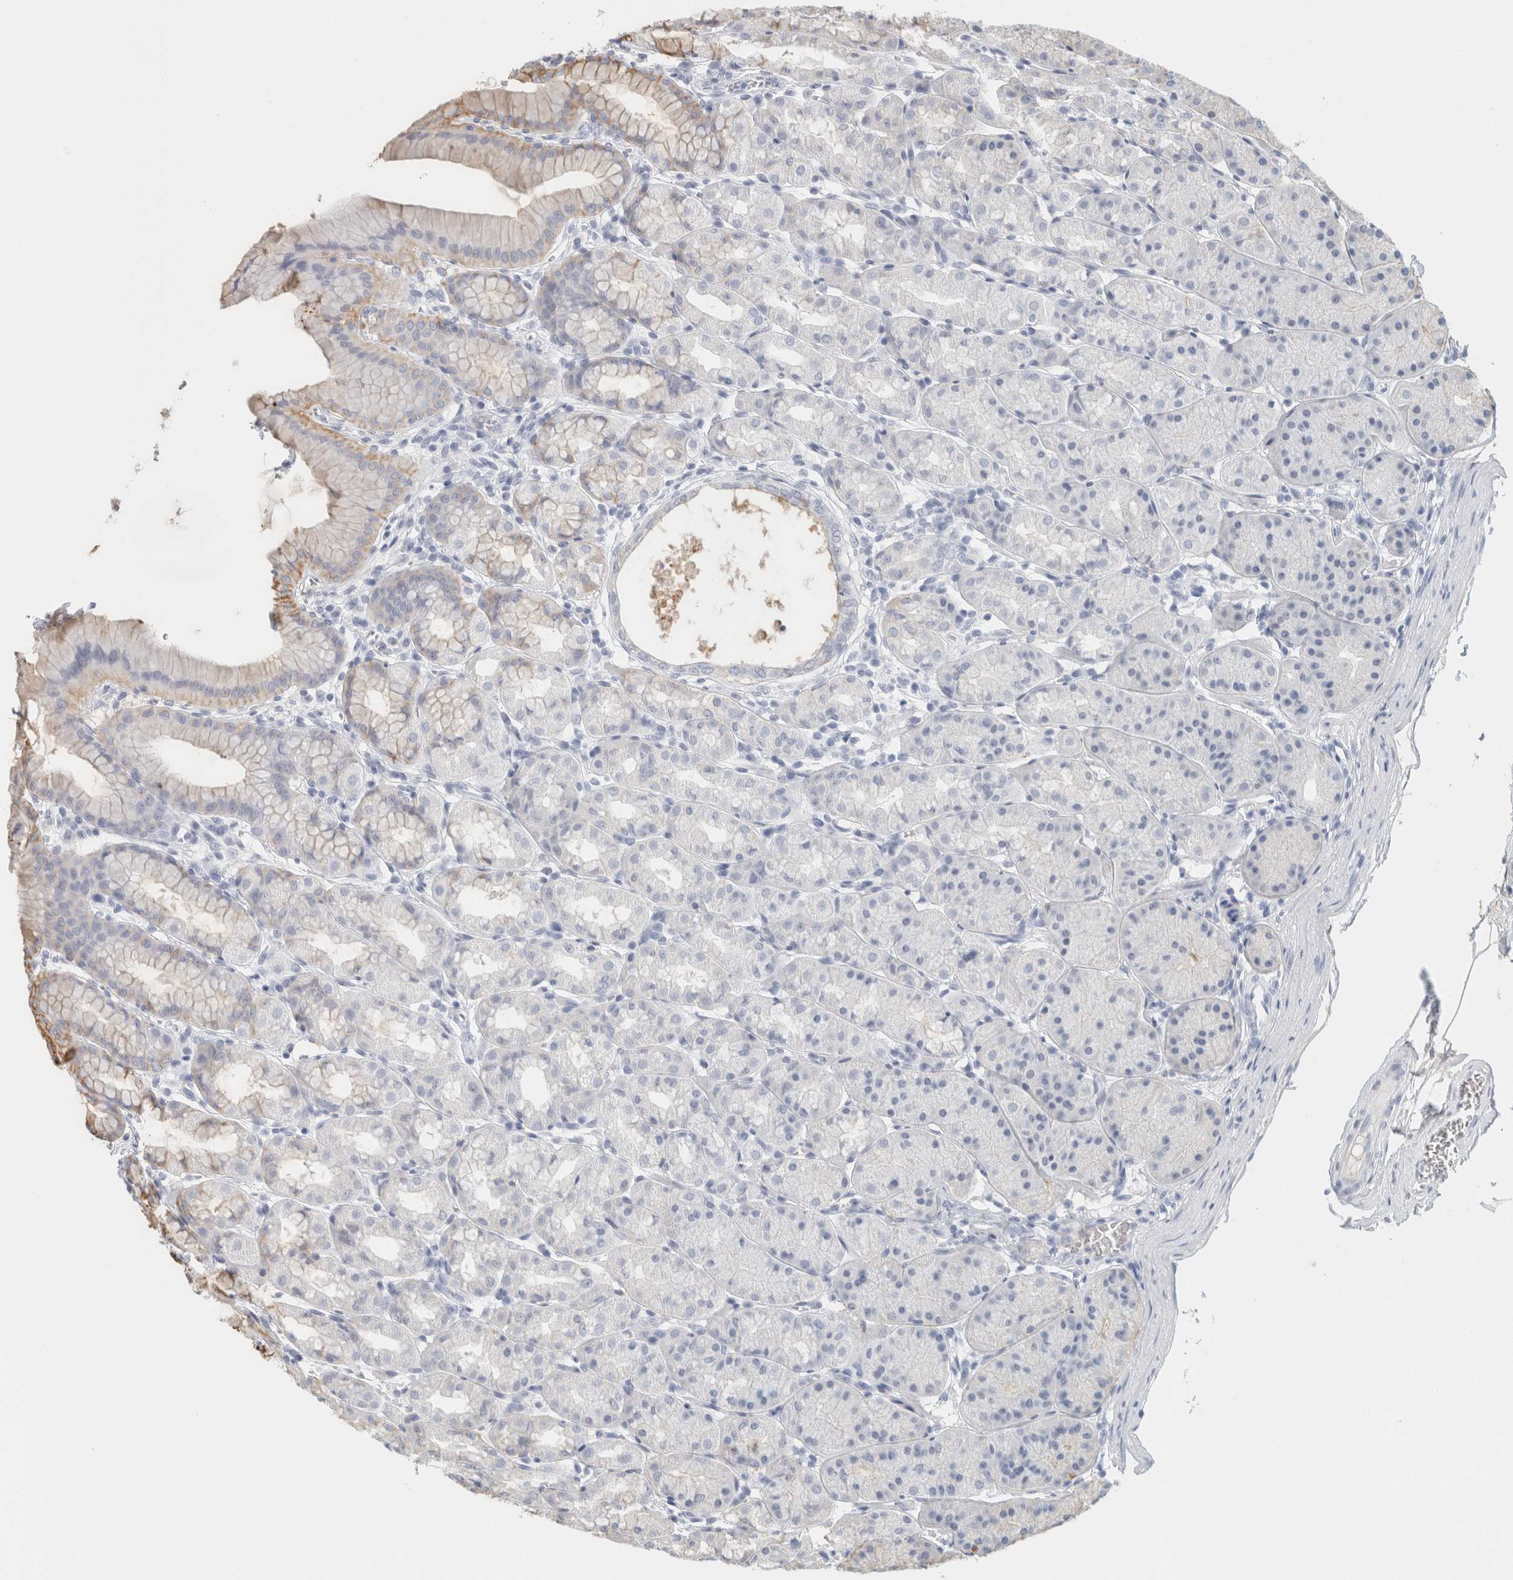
{"staining": {"intensity": "moderate", "quantity": "<25%", "location": "cytoplasmic/membranous"}, "tissue": "stomach", "cell_type": "Glandular cells", "image_type": "normal", "snomed": [{"axis": "morphology", "description": "Normal tissue, NOS"}, {"axis": "topography", "description": "Stomach"}], "caption": "Approximately <25% of glandular cells in unremarkable stomach demonstrate moderate cytoplasmic/membranous protein expression as visualized by brown immunohistochemical staining.", "gene": "TSPAN8", "patient": {"sex": "male", "age": 42}}